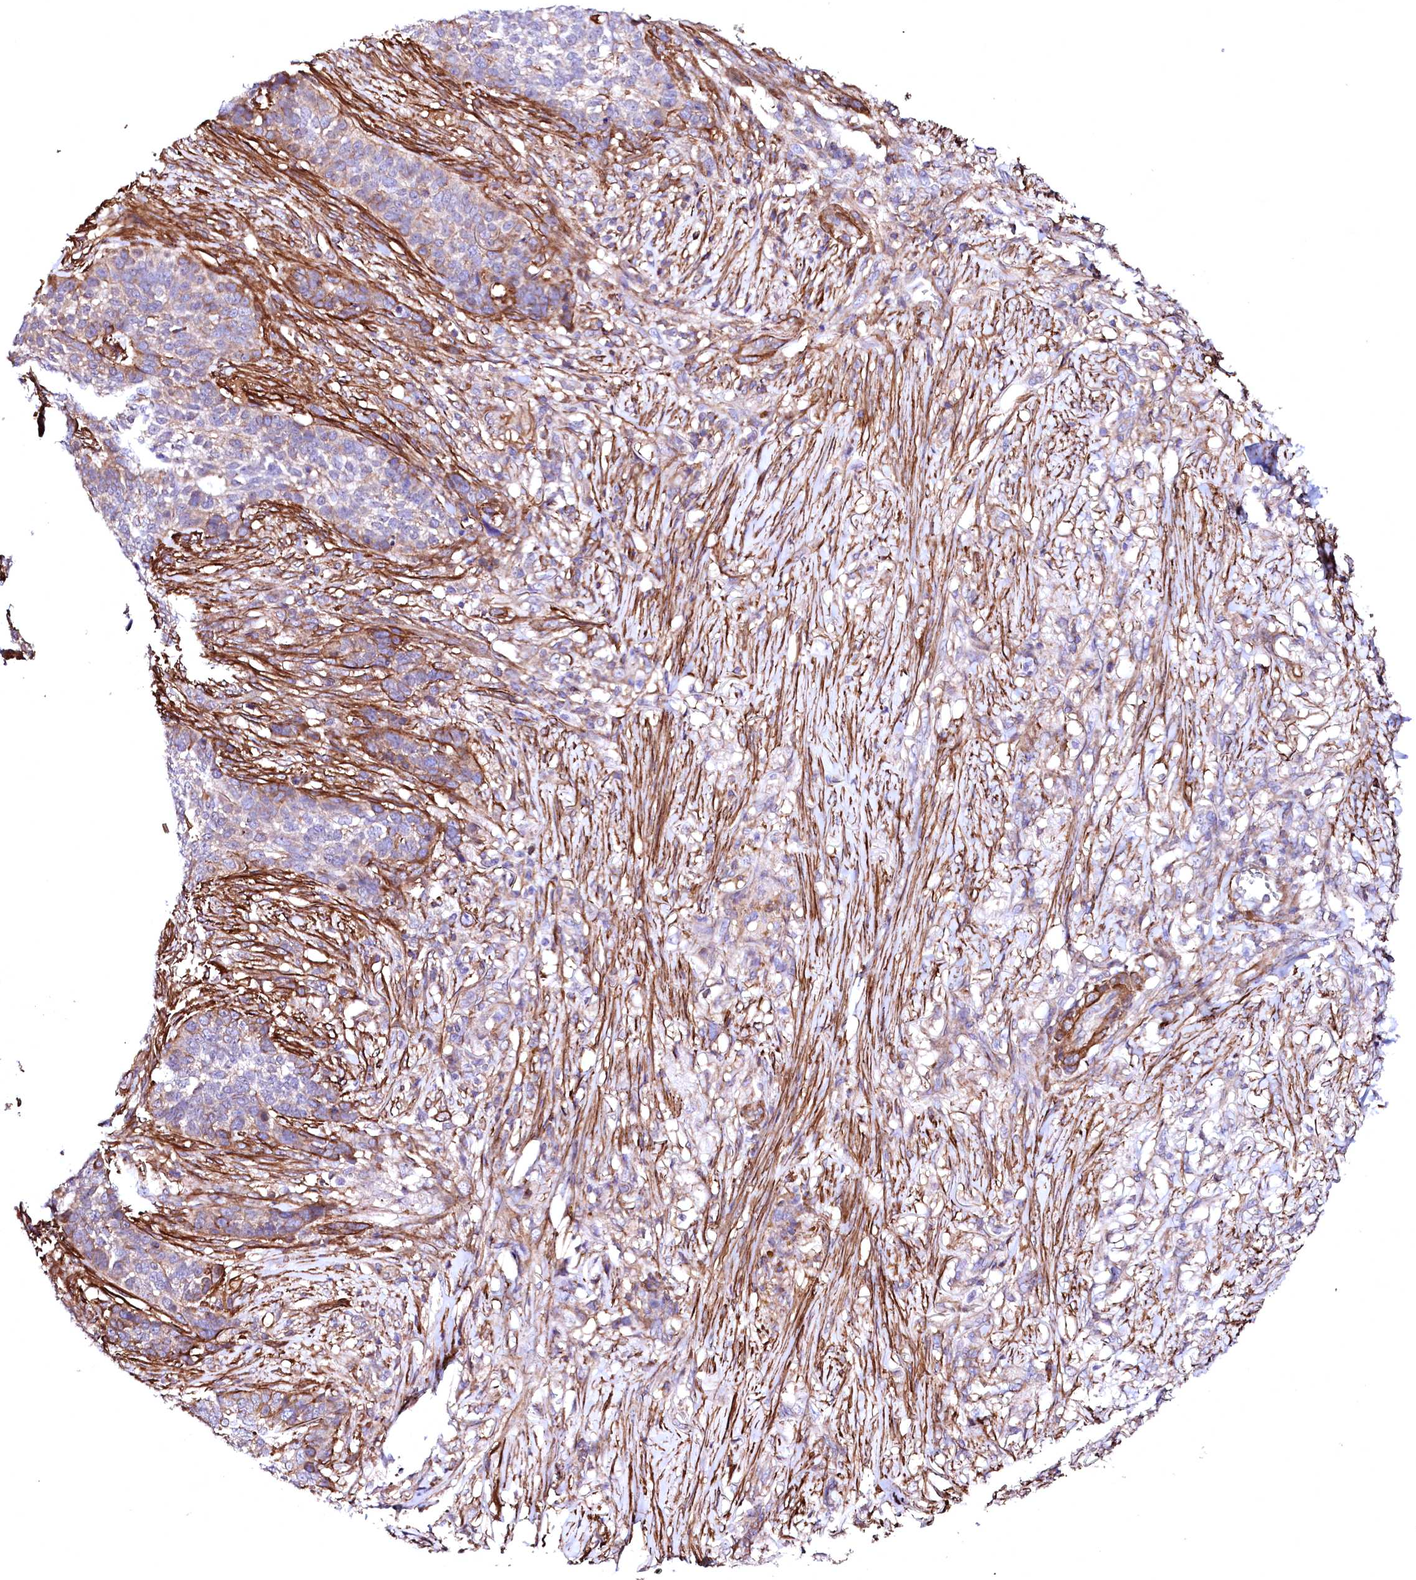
{"staining": {"intensity": "weak", "quantity": "25%-75%", "location": "cytoplasmic/membranous"}, "tissue": "skin cancer", "cell_type": "Tumor cells", "image_type": "cancer", "snomed": [{"axis": "morphology", "description": "Basal cell carcinoma"}, {"axis": "topography", "description": "Skin"}], "caption": "Immunohistochemical staining of skin basal cell carcinoma demonstrates weak cytoplasmic/membranous protein staining in about 25%-75% of tumor cells.", "gene": "GPR176", "patient": {"sex": "male", "age": 85}}